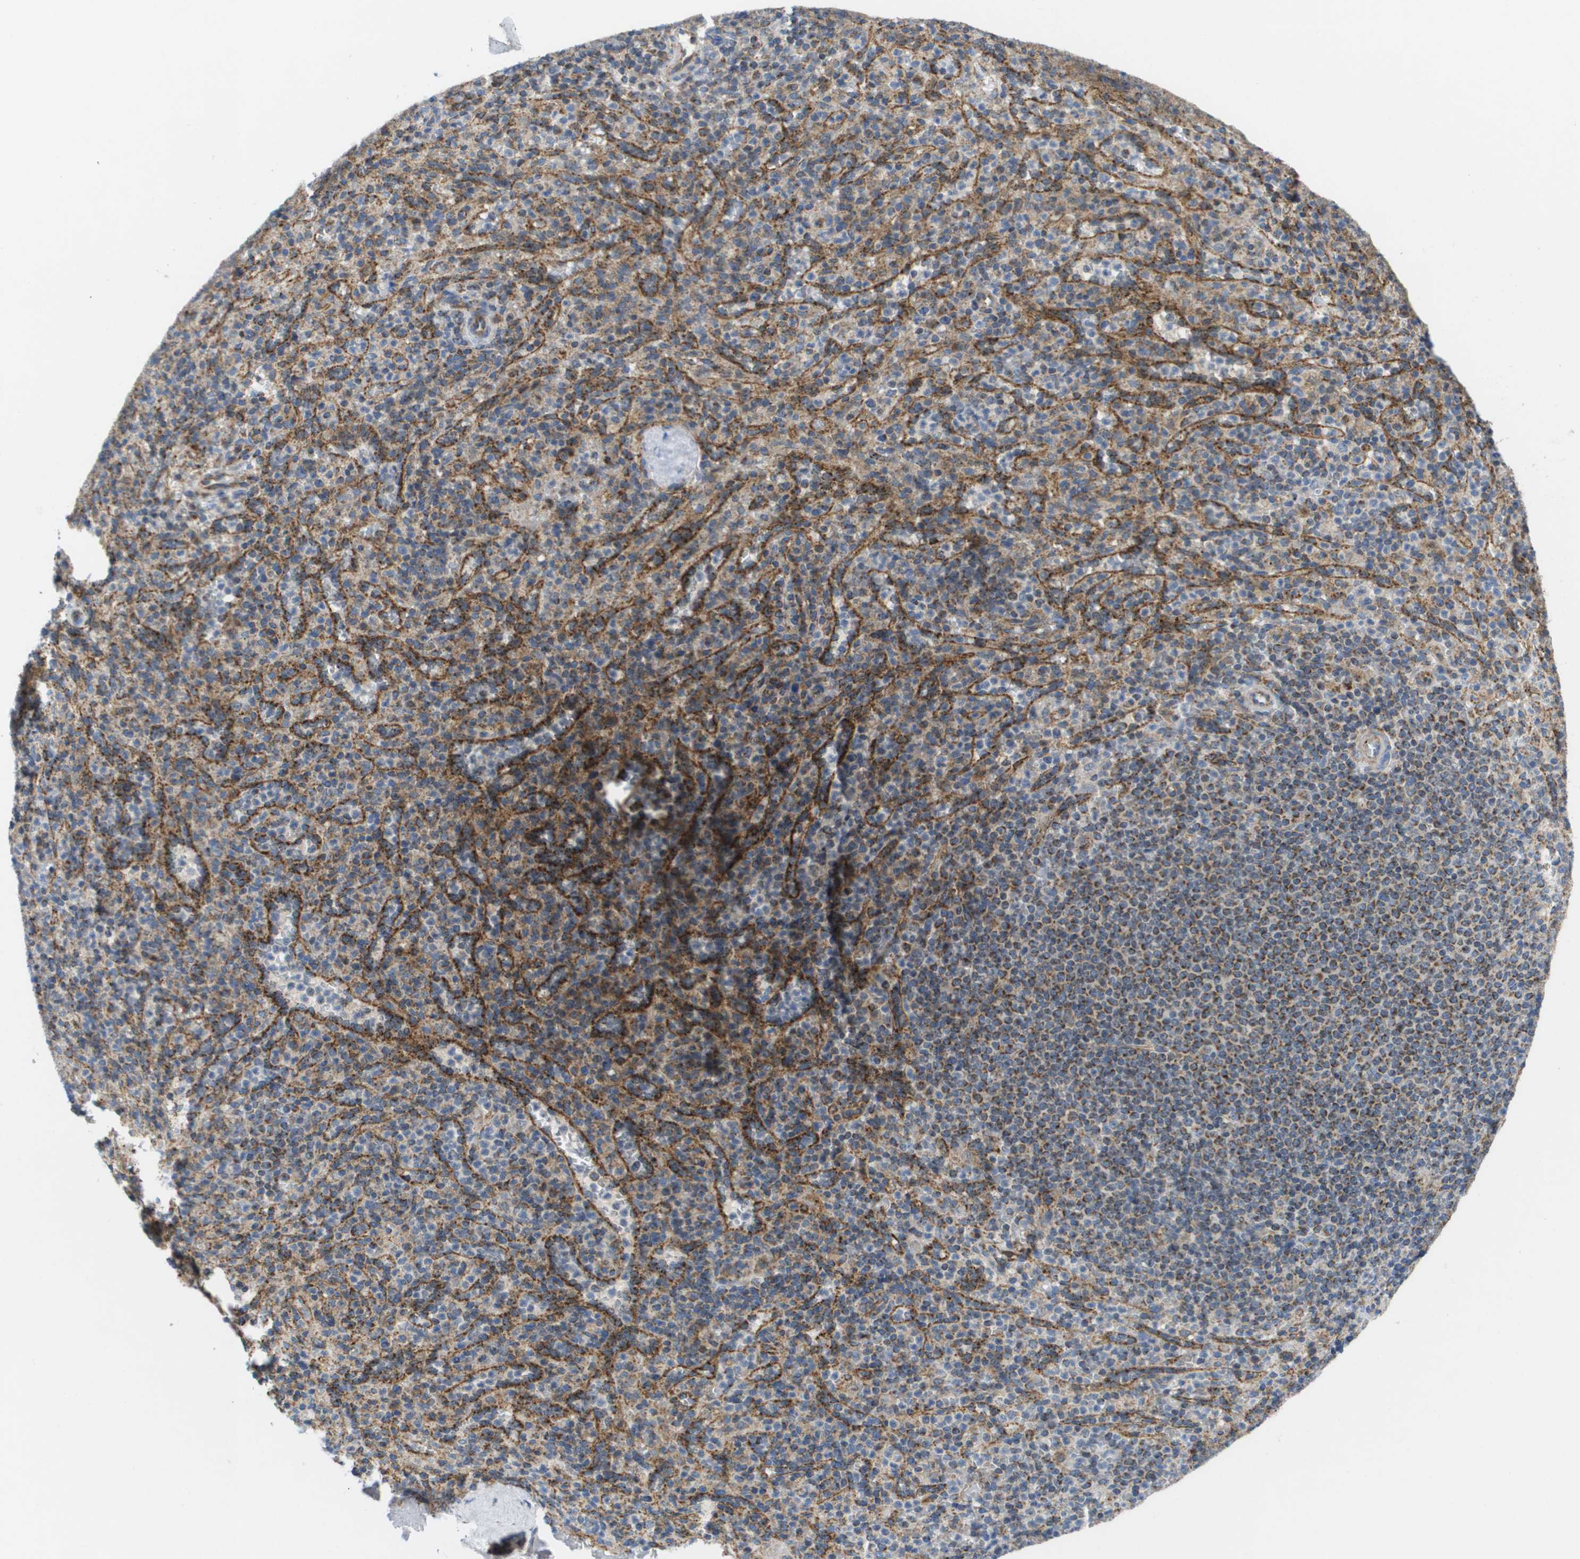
{"staining": {"intensity": "moderate", "quantity": "<25%", "location": "cytoplasmic/membranous"}, "tissue": "spleen", "cell_type": "Cells in red pulp", "image_type": "normal", "snomed": [{"axis": "morphology", "description": "Normal tissue, NOS"}, {"axis": "topography", "description": "Spleen"}], "caption": "Normal spleen reveals moderate cytoplasmic/membranous staining in approximately <25% of cells in red pulp (brown staining indicates protein expression, while blue staining denotes nuclei)..", "gene": "FIS1", "patient": {"sex": "male", "age": 36}}